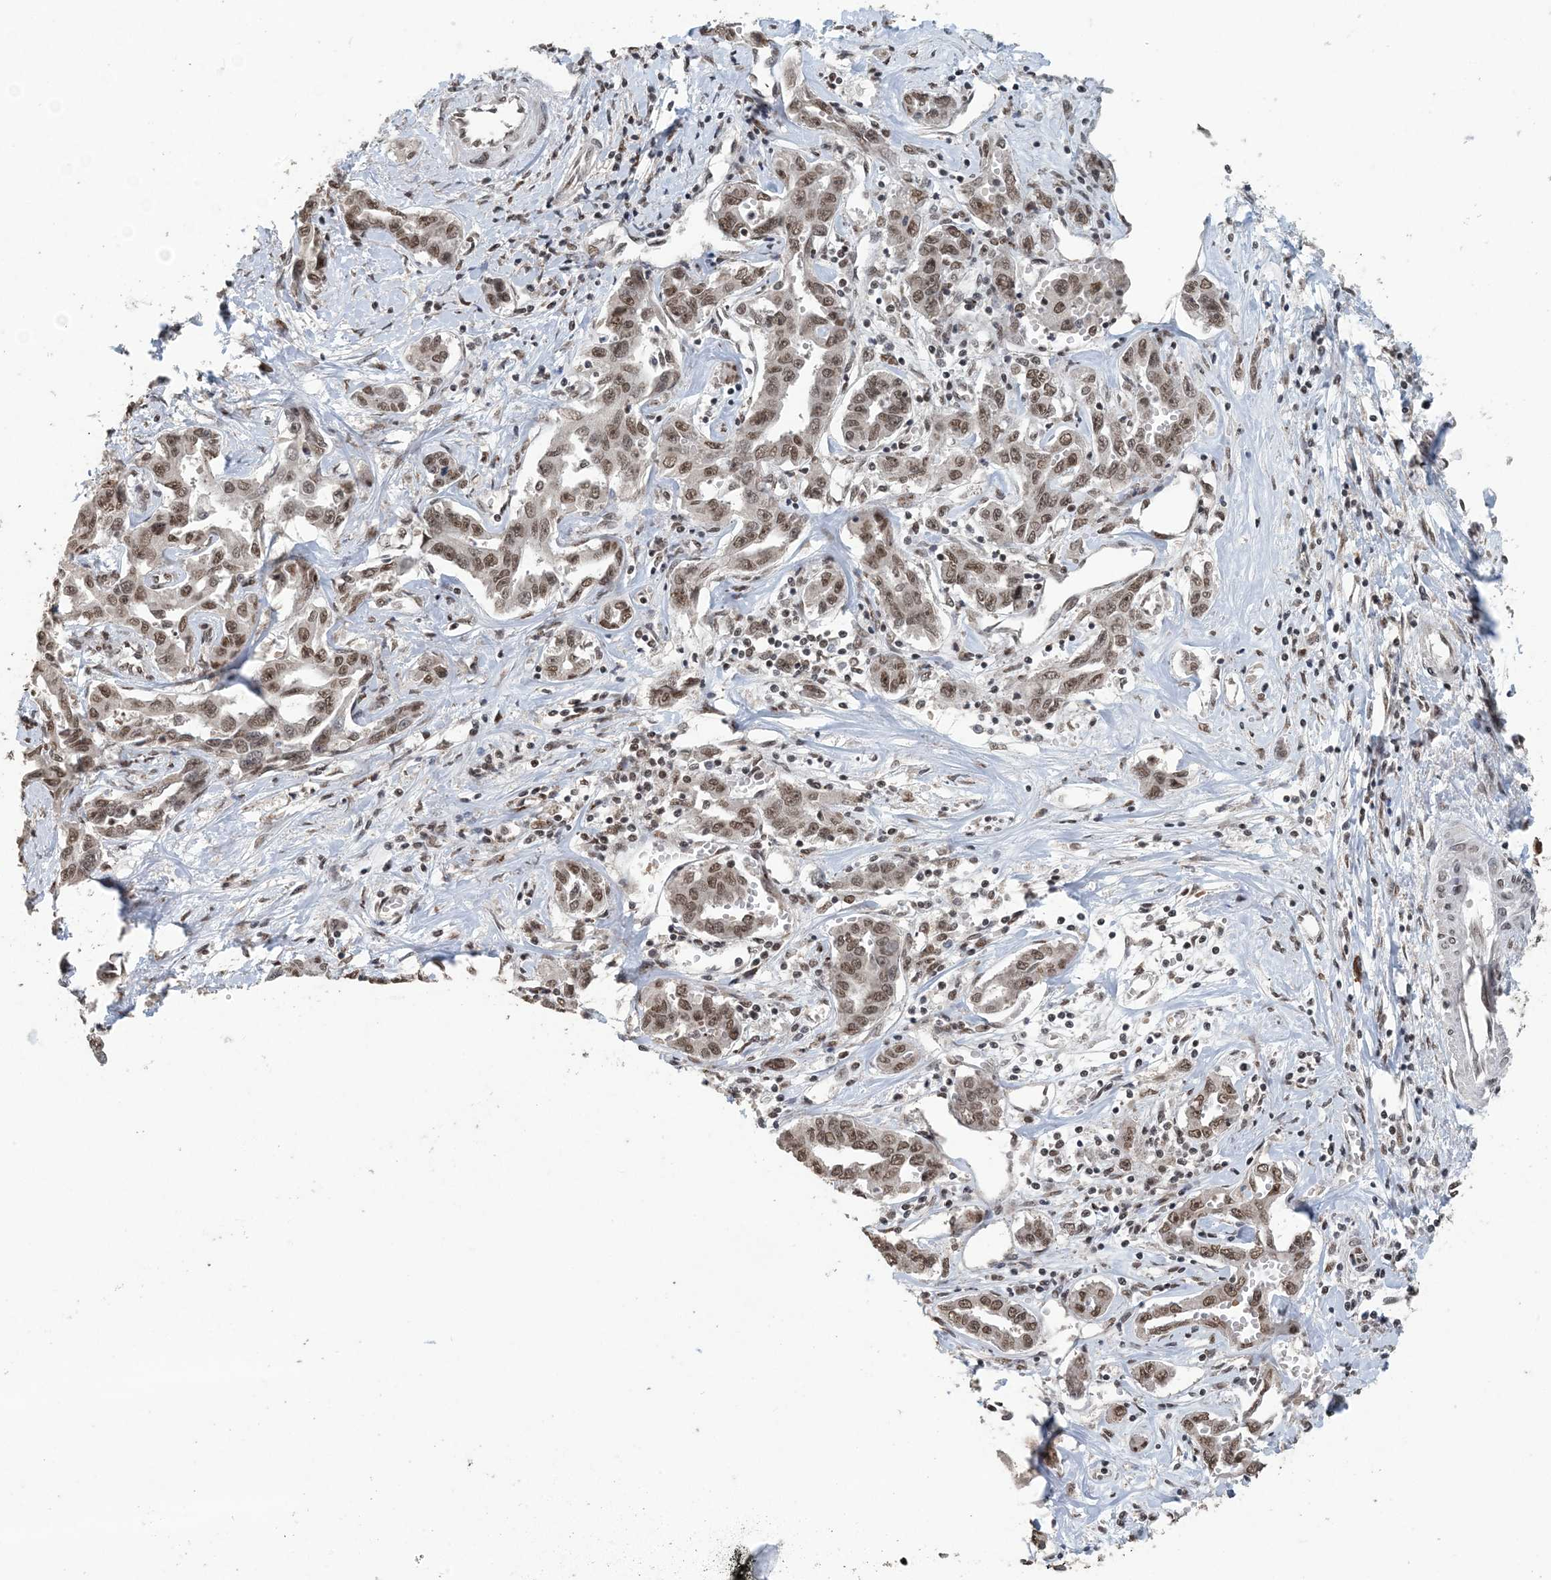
{"staining": {"intensity": "moderate", "quantity": ">75%", "location": "nuclear"}, "tissue": "liver cancer", "cell_type": "Tumor cells", "image_type": "cancer", "snomed": [{"axis": "morphology", "description": "Cholangiocarcinoma"}, {"axis": "topography", "description": "Liver"}], "caption": "Tumor cells exhibit medium levels of moderate nuclear positivity in approximately >75% of cells in cholangiocarcinoma (liver).", "gene": "MBD2", "patient": {"sex": "male", "age": 59}}